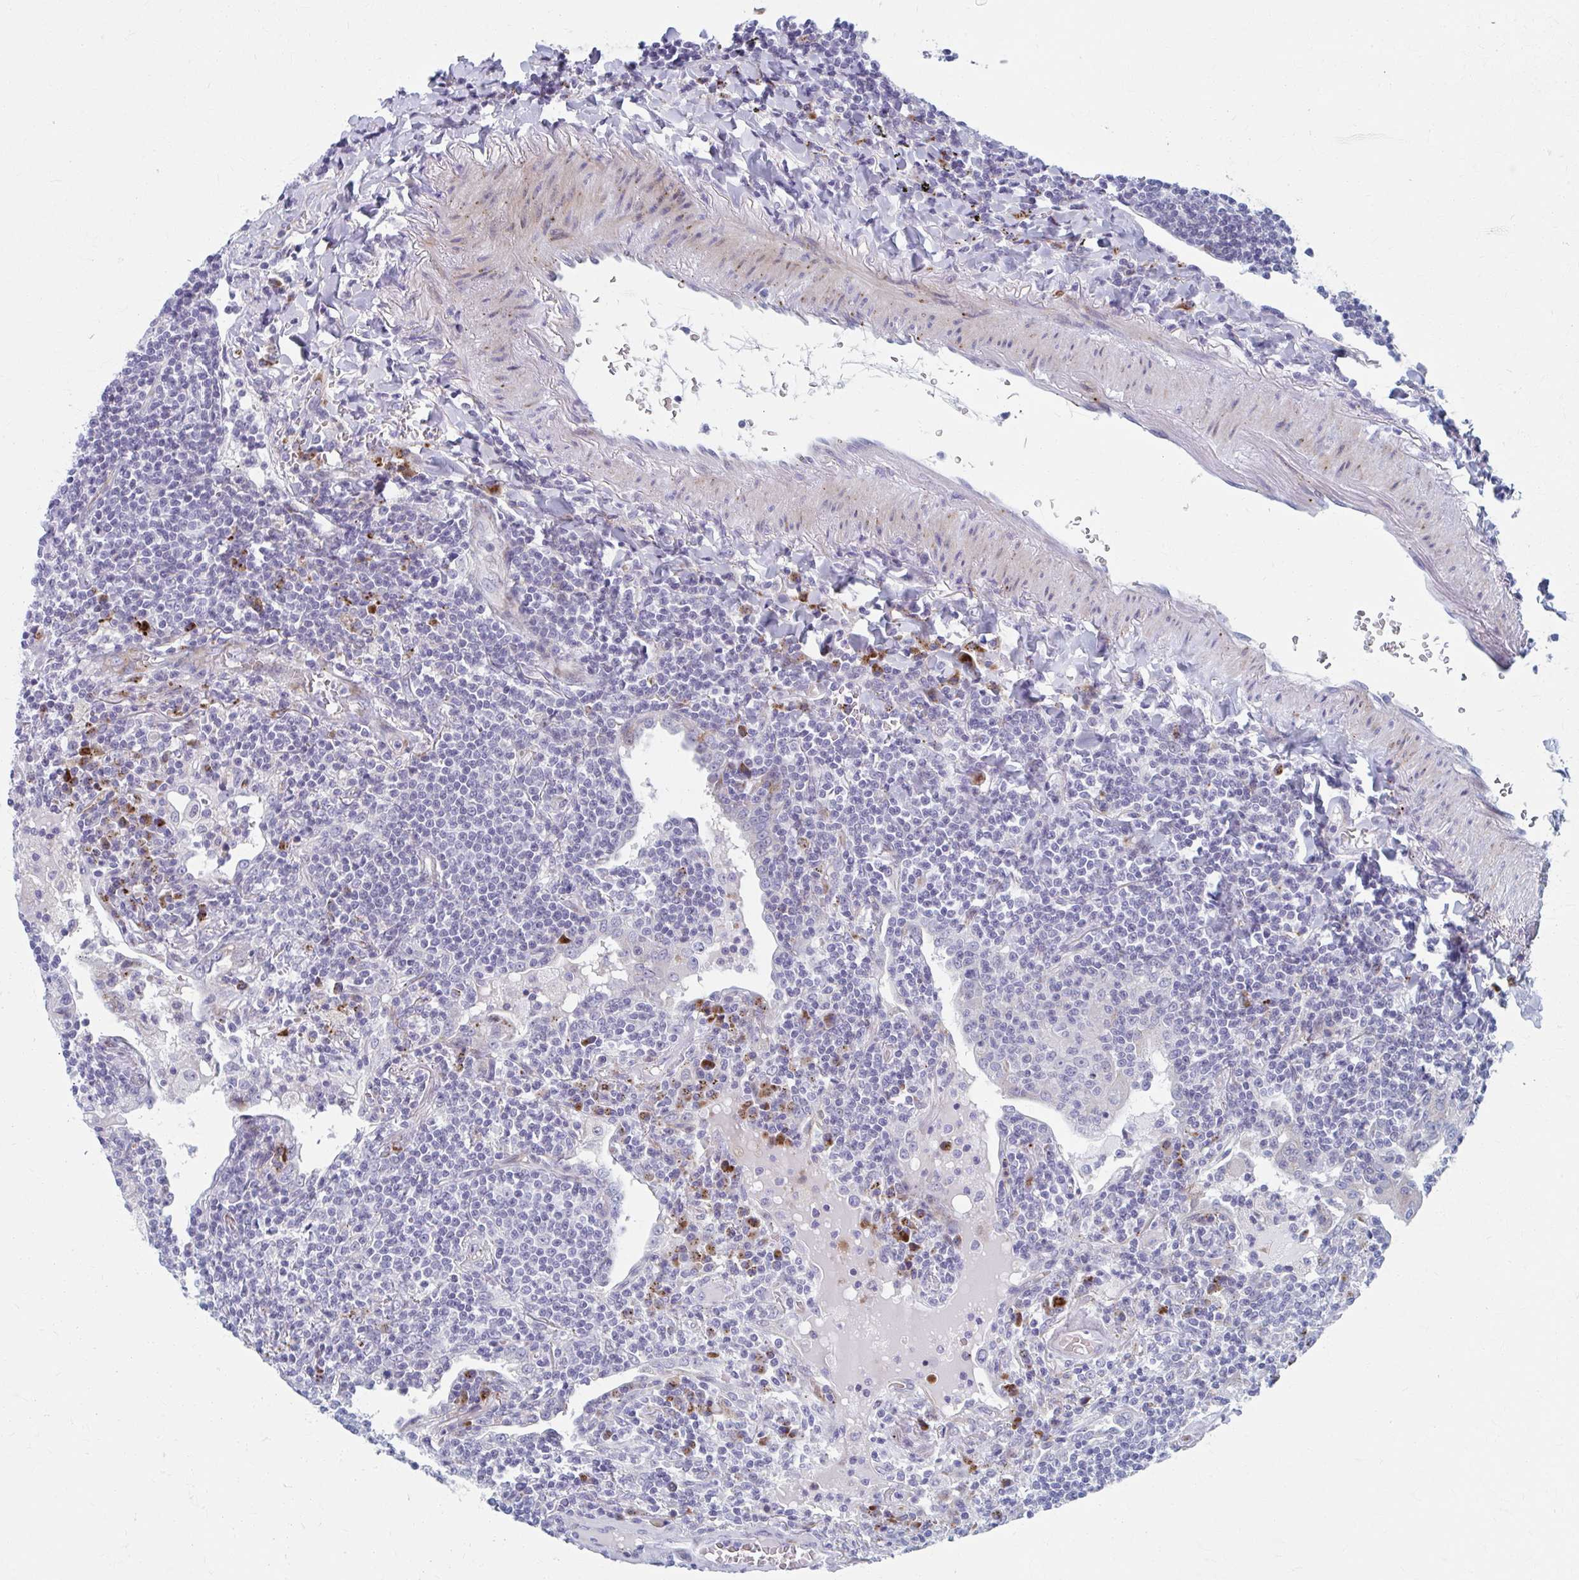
{"staining": {"intensity": "negative", "quantity": "none", "location": "none"}, "tissue": "lymphoma", "cell_type": "Tumor cells", "image_type": "cancer", "snomed": [{"axis": "morphology", "description": "Malignant lymphoma, non-Hodgkin's type, Low grade"}, {"axis": "topography", "description": "Lung"}], "caption": "The immunohistochemistry (IHC) micrograph has no significant expression in tumor cells of low-grade malignant lymphoma, non-Hodgkin's type tissue.", "gene": "OLFM2", "patient": {"sex": "female", "age": 71}}